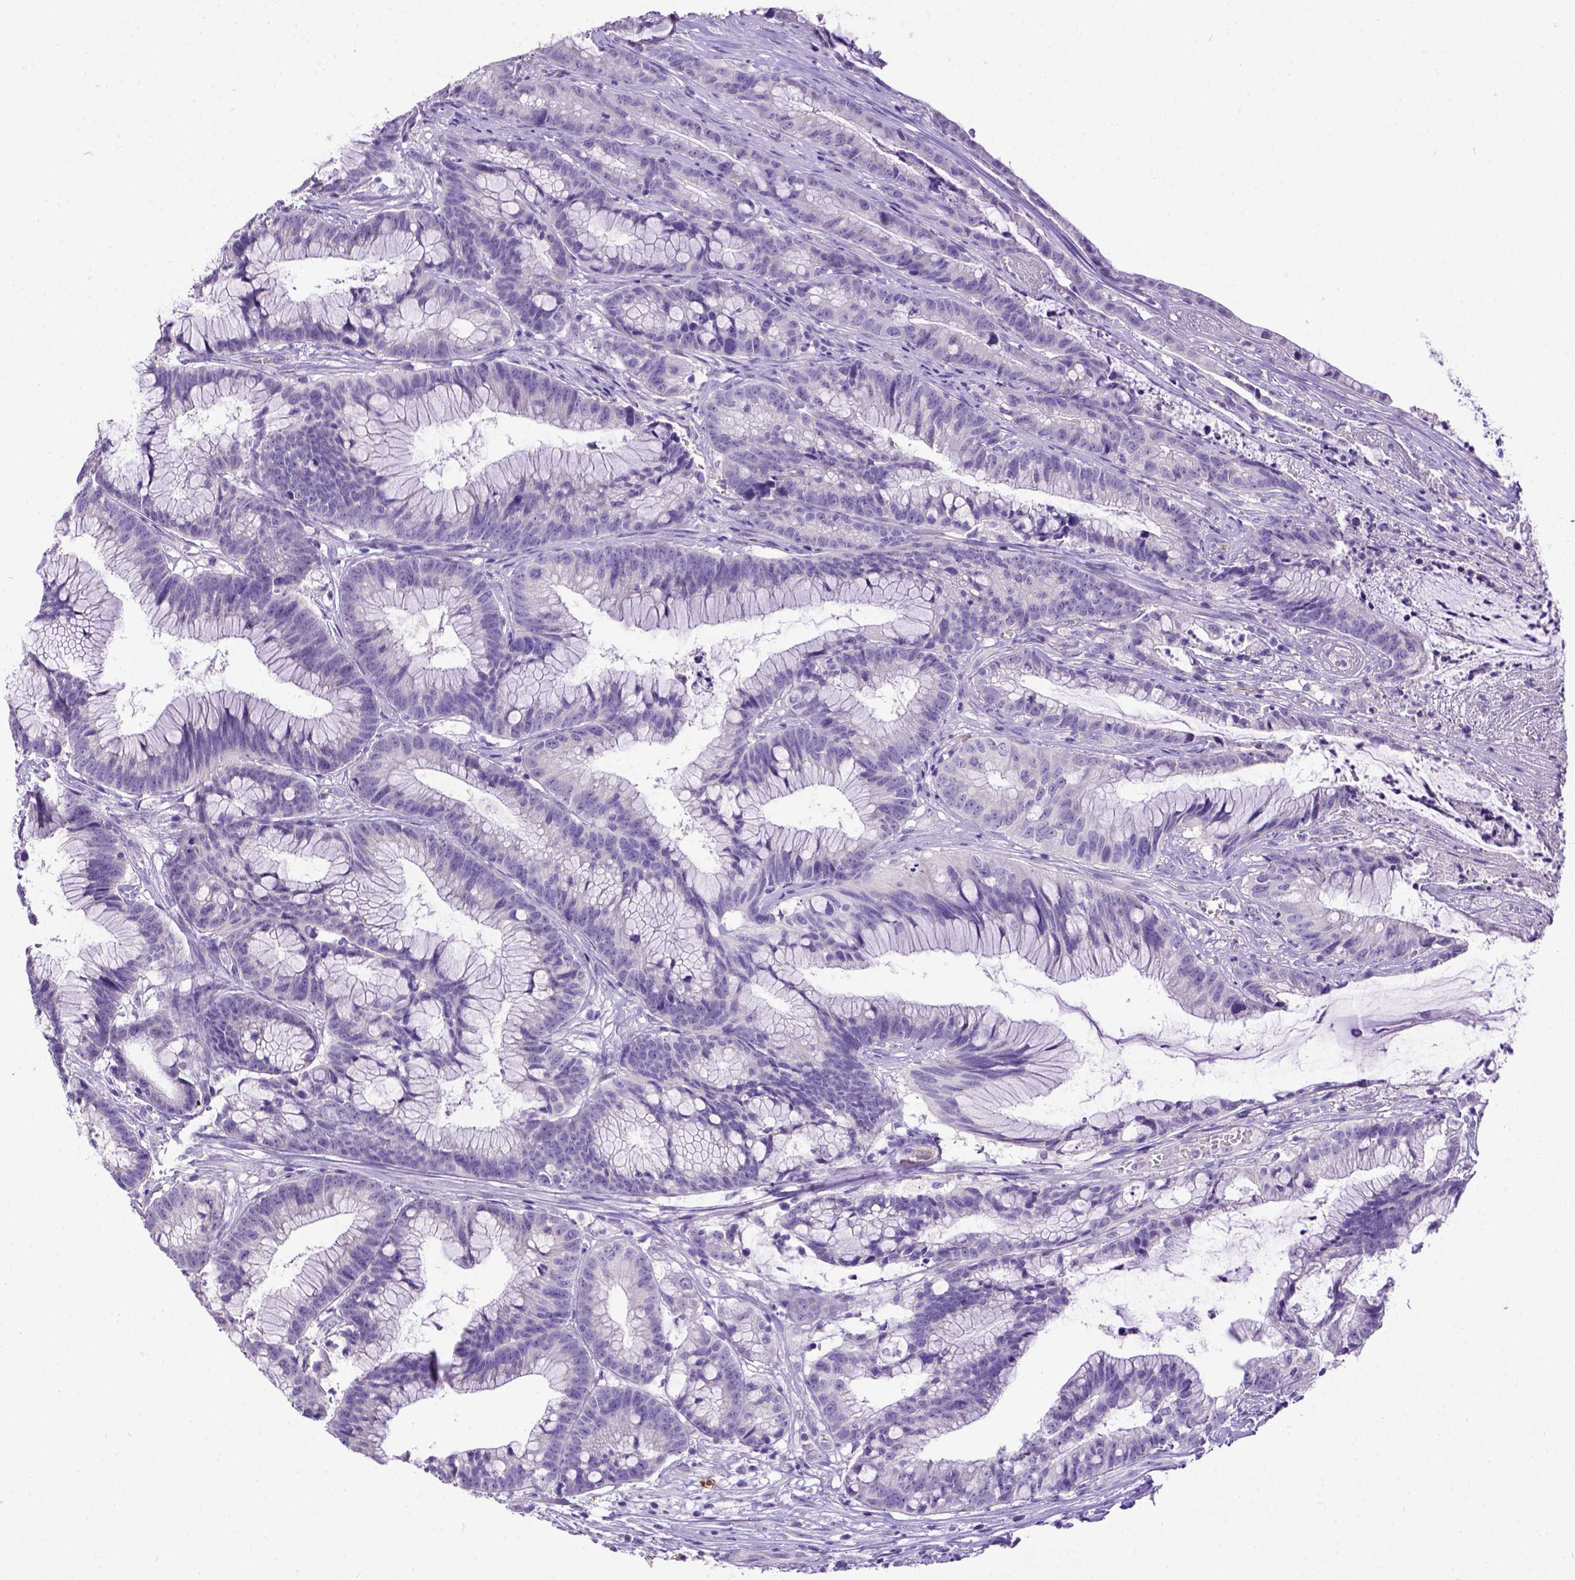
{"staining": {"intensity": "negative", "quantity": "none", "location": "none"}, "tissue": "colorectal cancer", "cell_type": "Tumor cells", "image_type": "cancer", "snomed": [{"axis": "morphology", "description": "Adenocarcinoma, NOS"}, {"axis": "topography", "description": "Colon"}], "caption": "Immunohistochemistry image of neoplastic tissue: human adenocarcinoma (colorectal) stained with DAB (3,3'-diaminobenzidine) shows no significant protein staining in tumor cells. (Brightfield microscopy of DAB IHC at high magnification).", "gene": "KIT", "patient": {"sex": "female", "age": 78}}